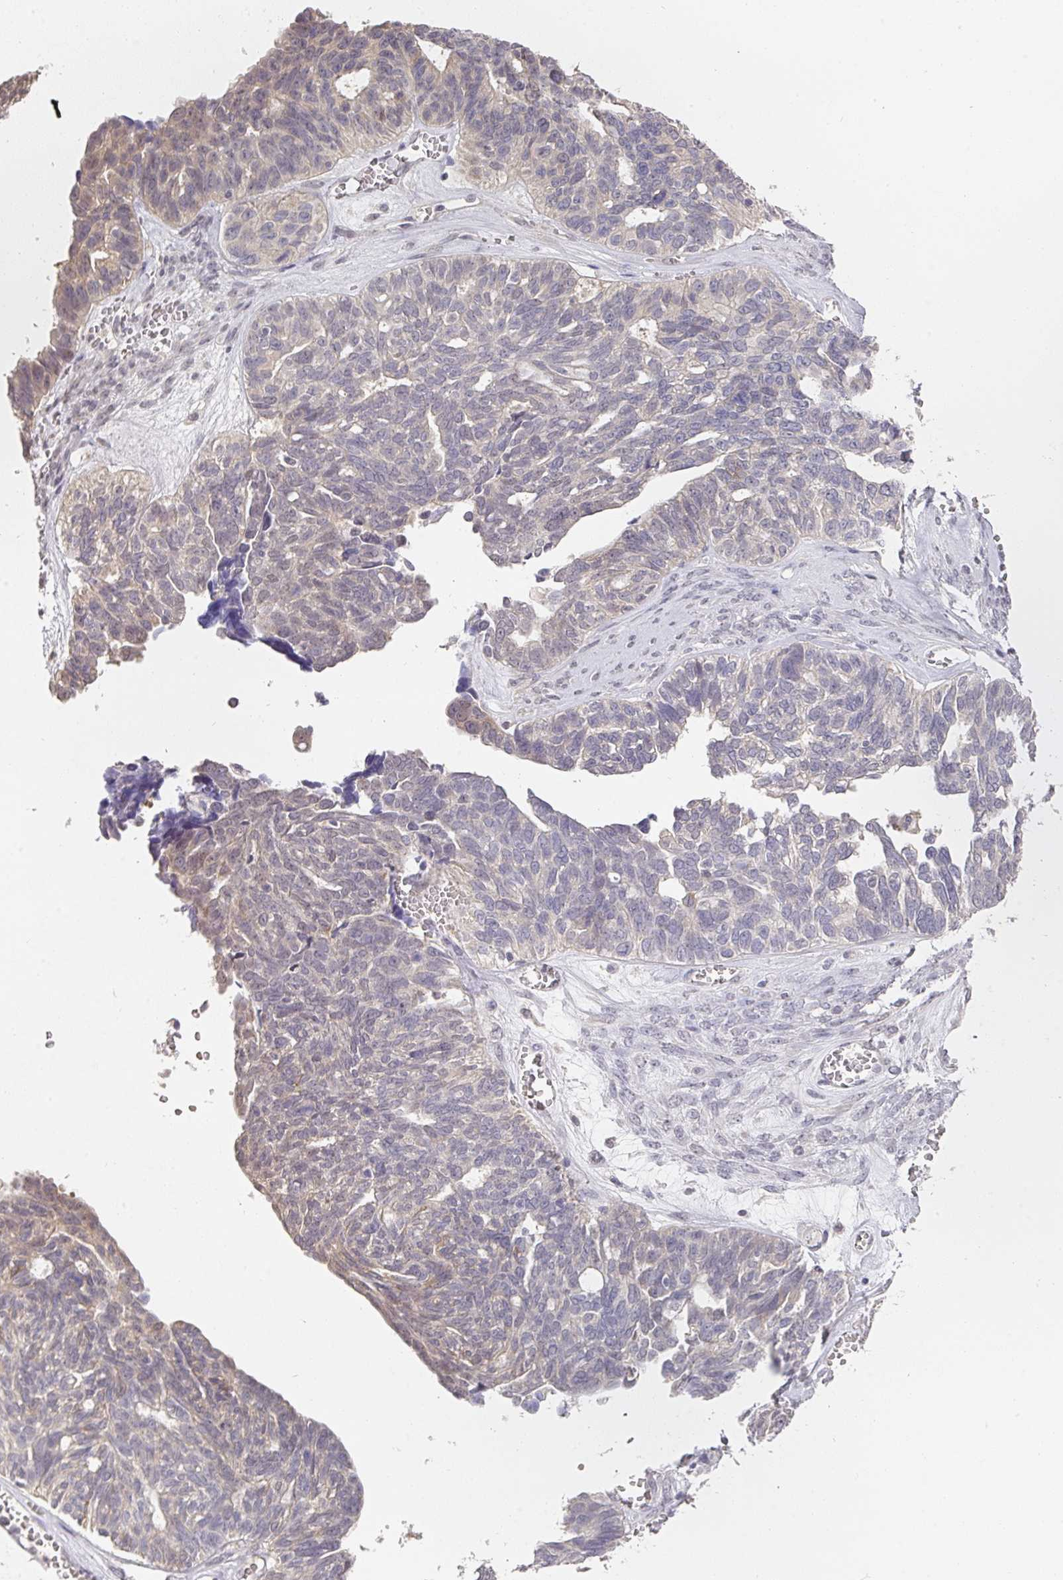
{"staining": {"intensity": "weak", "quantity": "25%-75%", "location": "cytoplasmic/membranous"}, "tissue": "ovarian cancer", "cell_type": "Tumor cells", "image_type": "cancer", "snomed": [{"axis": "morphology", "description": "Cystadenocarcinoma, serous, NOS"}, {"axis": "topography", "description": "Ovary"}], "caption": "IHC (DAB (3,3'-diaminobenzidine)) staining of serous cystadenocarcinoma (ovarian) reveals weak cytoplasmic/membranous protein positivity in approximately 25%-75% of tumor cells.", "gene": "FOXN4", "patient": {"sex": "female", "age": 79}}